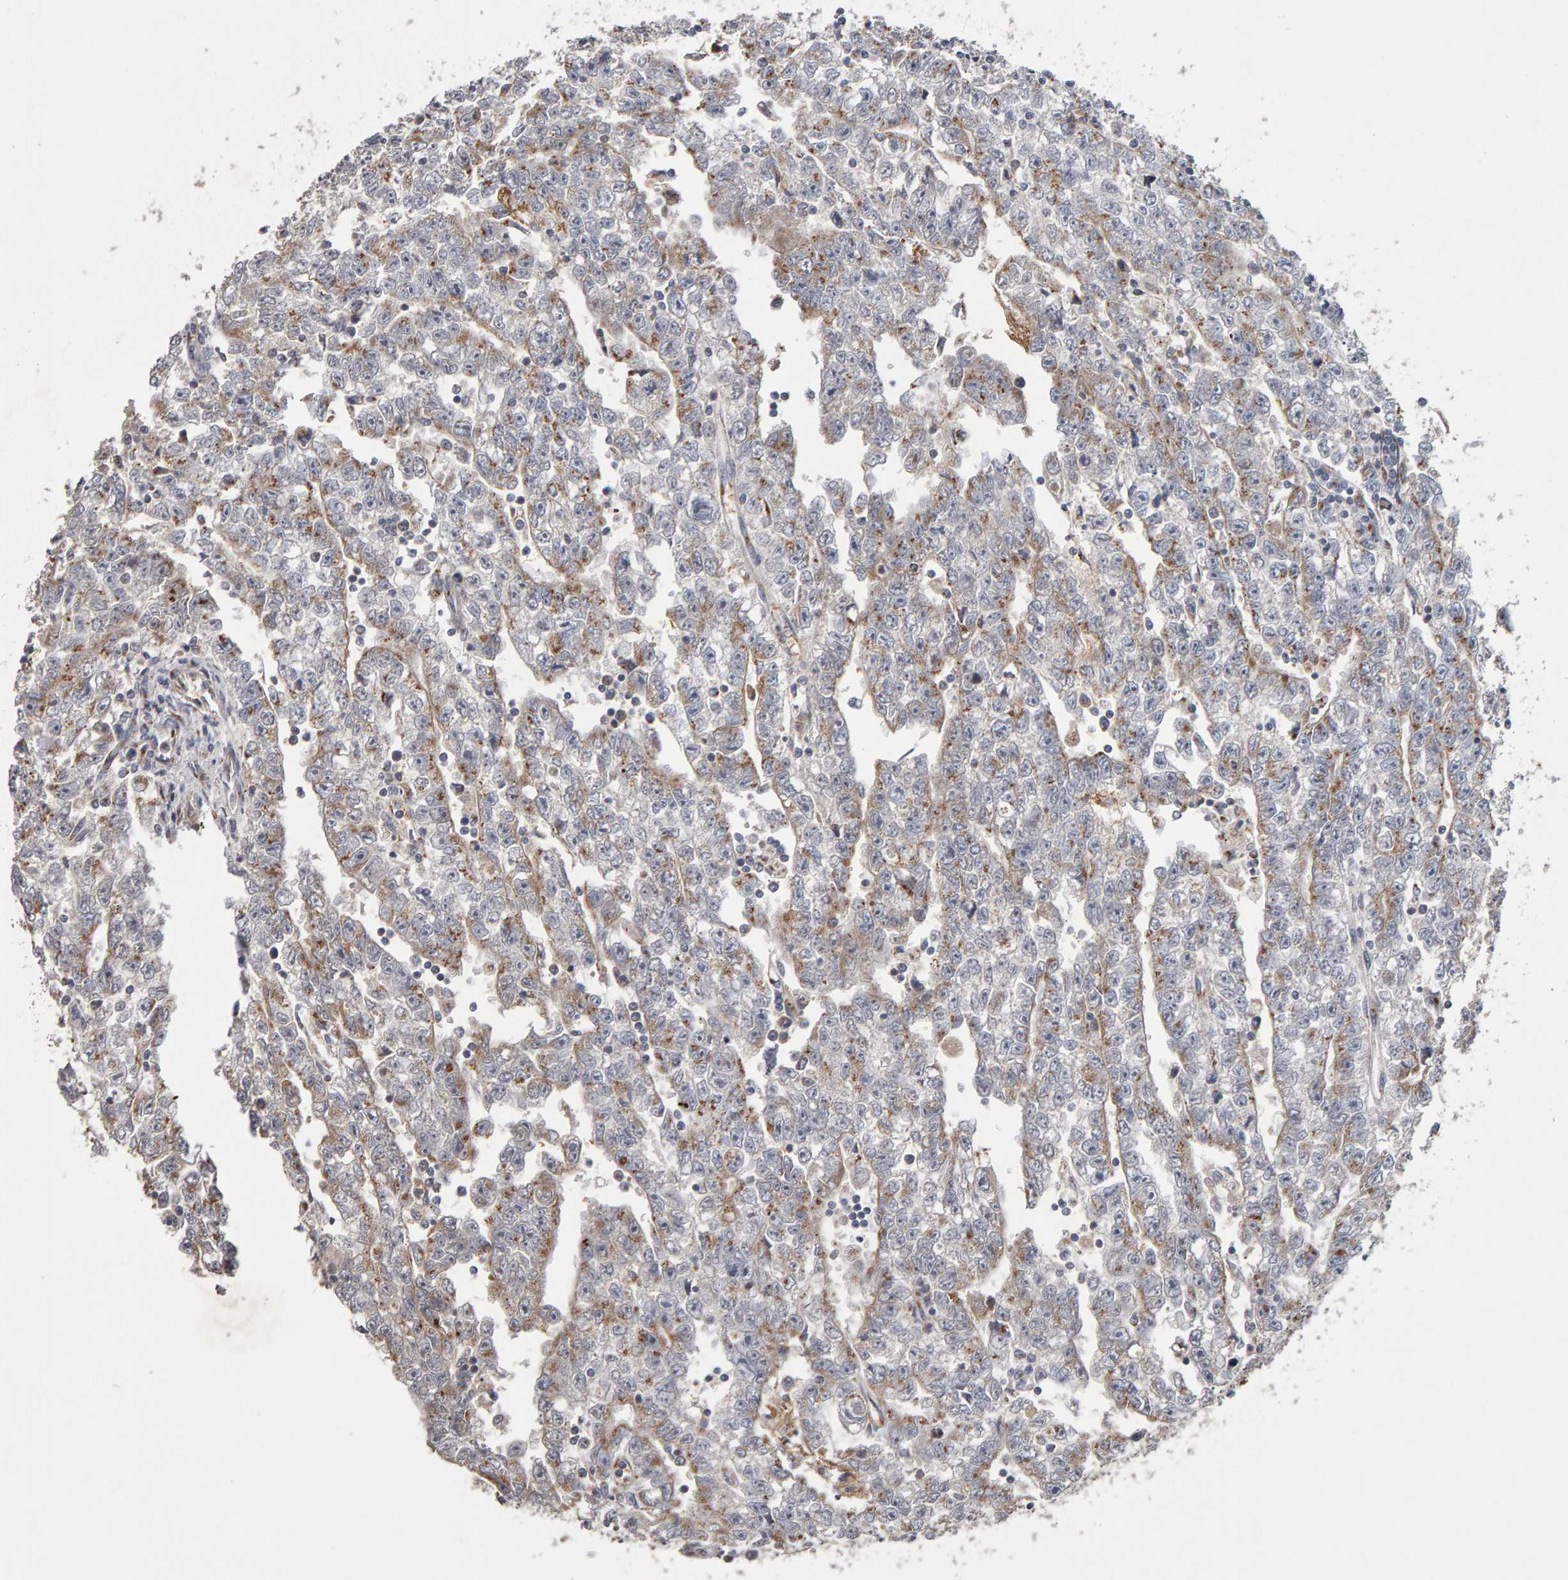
{"staining": {"intensity": "moderate", "quantity": "25%-75%", "location": "cytoplasmic/membranous"}, "tissue": "testis cancer", "cell_type": "Tumor cells", "image_type": "cancer", "snomed": [{"axis": "morphology", "description": "Carcinoma, Embryonal, NOS"}, {"axis": "topography", "description": "Testis"}], "caption": "The image reveals staining of testis cancer, revealing moderate cytoplasmic/membranous protein positivity (brown color) within tumor cells.", "gene": "CANT1", "patient": {"sex": "male", "age": 25}}